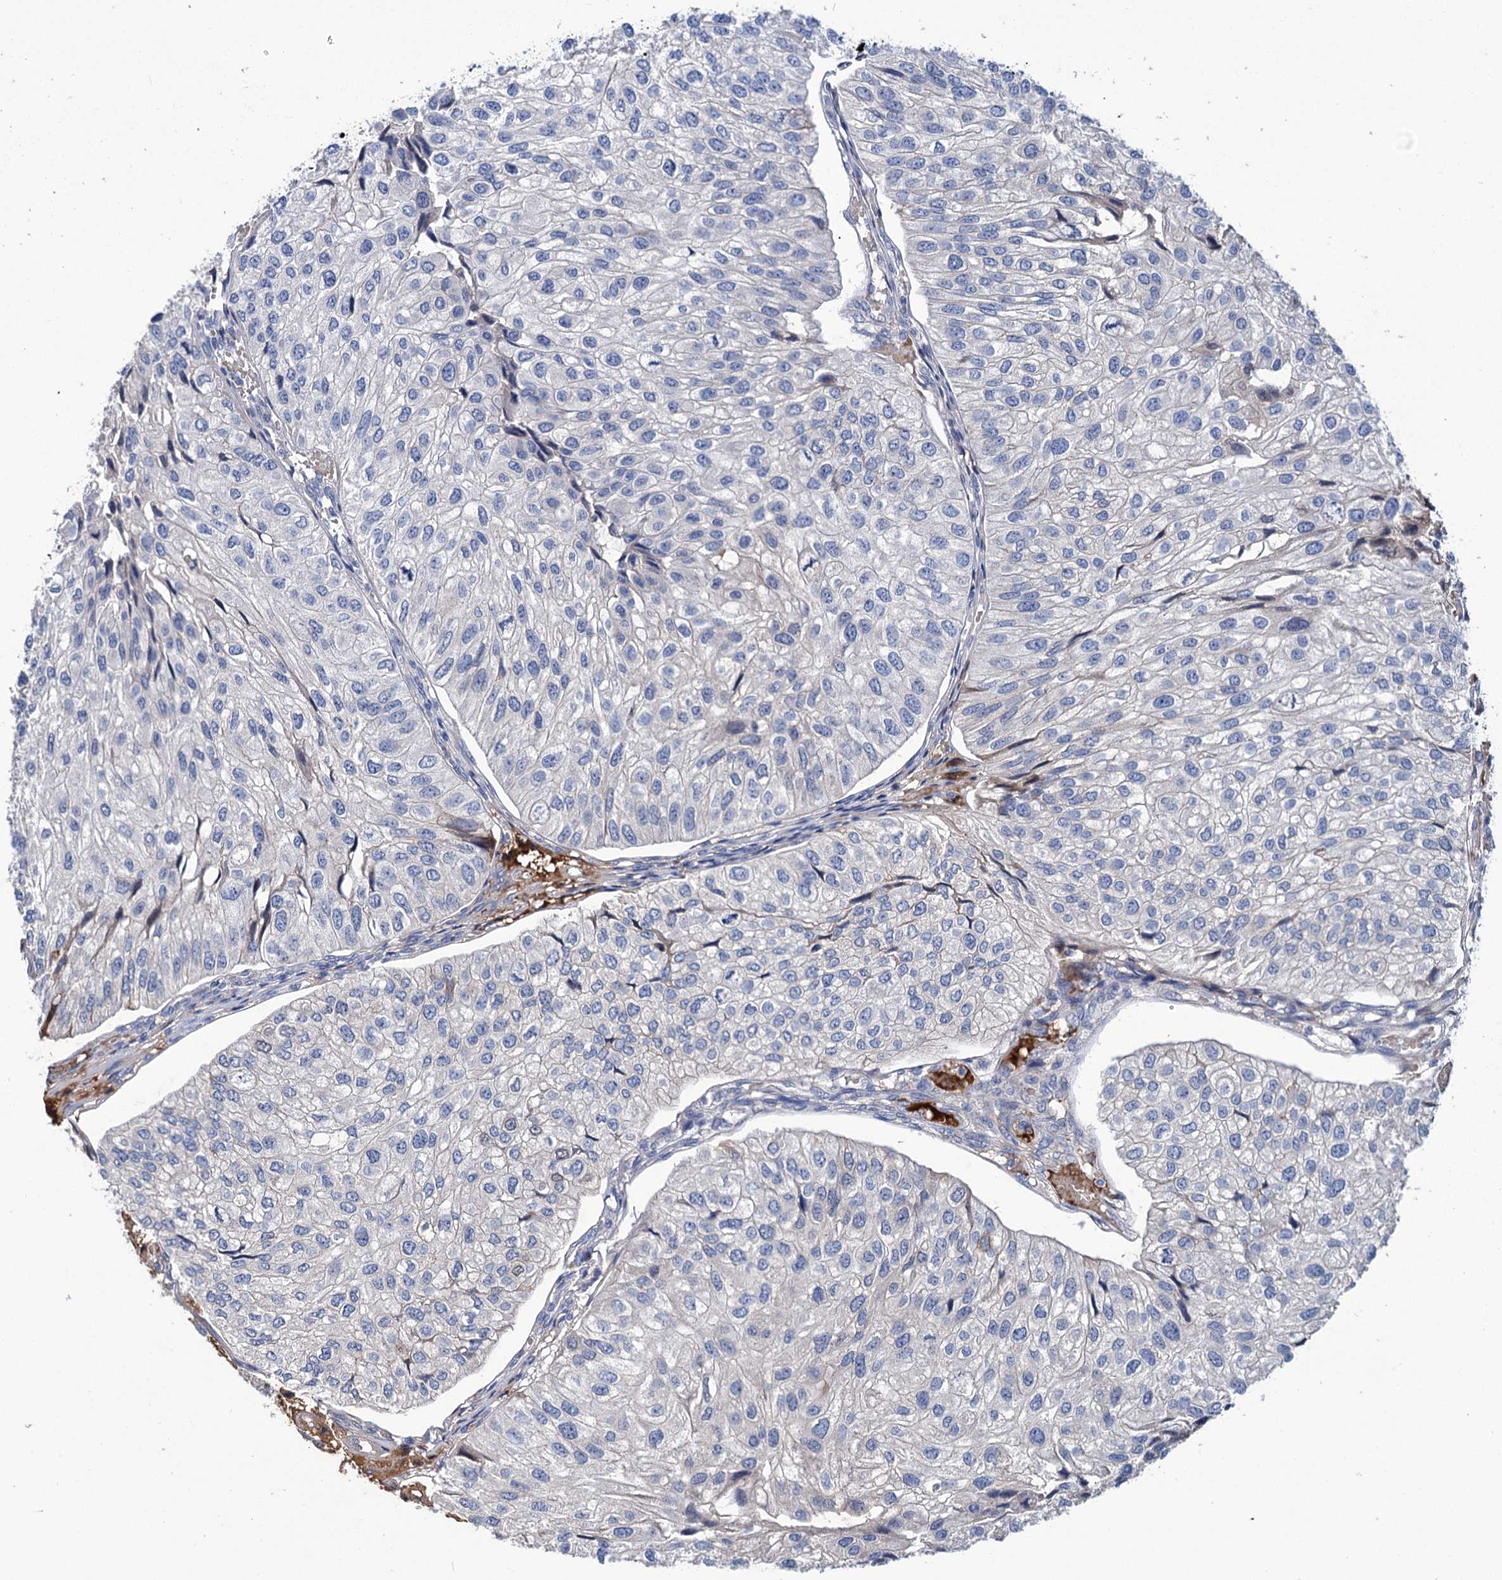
{"staining": {"intensity": "negative", "quantity": "none", "location": "none"}, "tissue": "urothelial cancer", "cell_type": "Tumor cells", "image_type": "cancer", "snomed": [{"axis": "morphology", "description": "Urothelial carcinoma, Low grade"}, {"axis": "topography", "description": "Urinary bladder"}], "caption": "Tumor cells are negative for protein expression in human urothelial cancer.", "gene": "PPP1R32", "patient": {"sex": "female", "age": 89}}